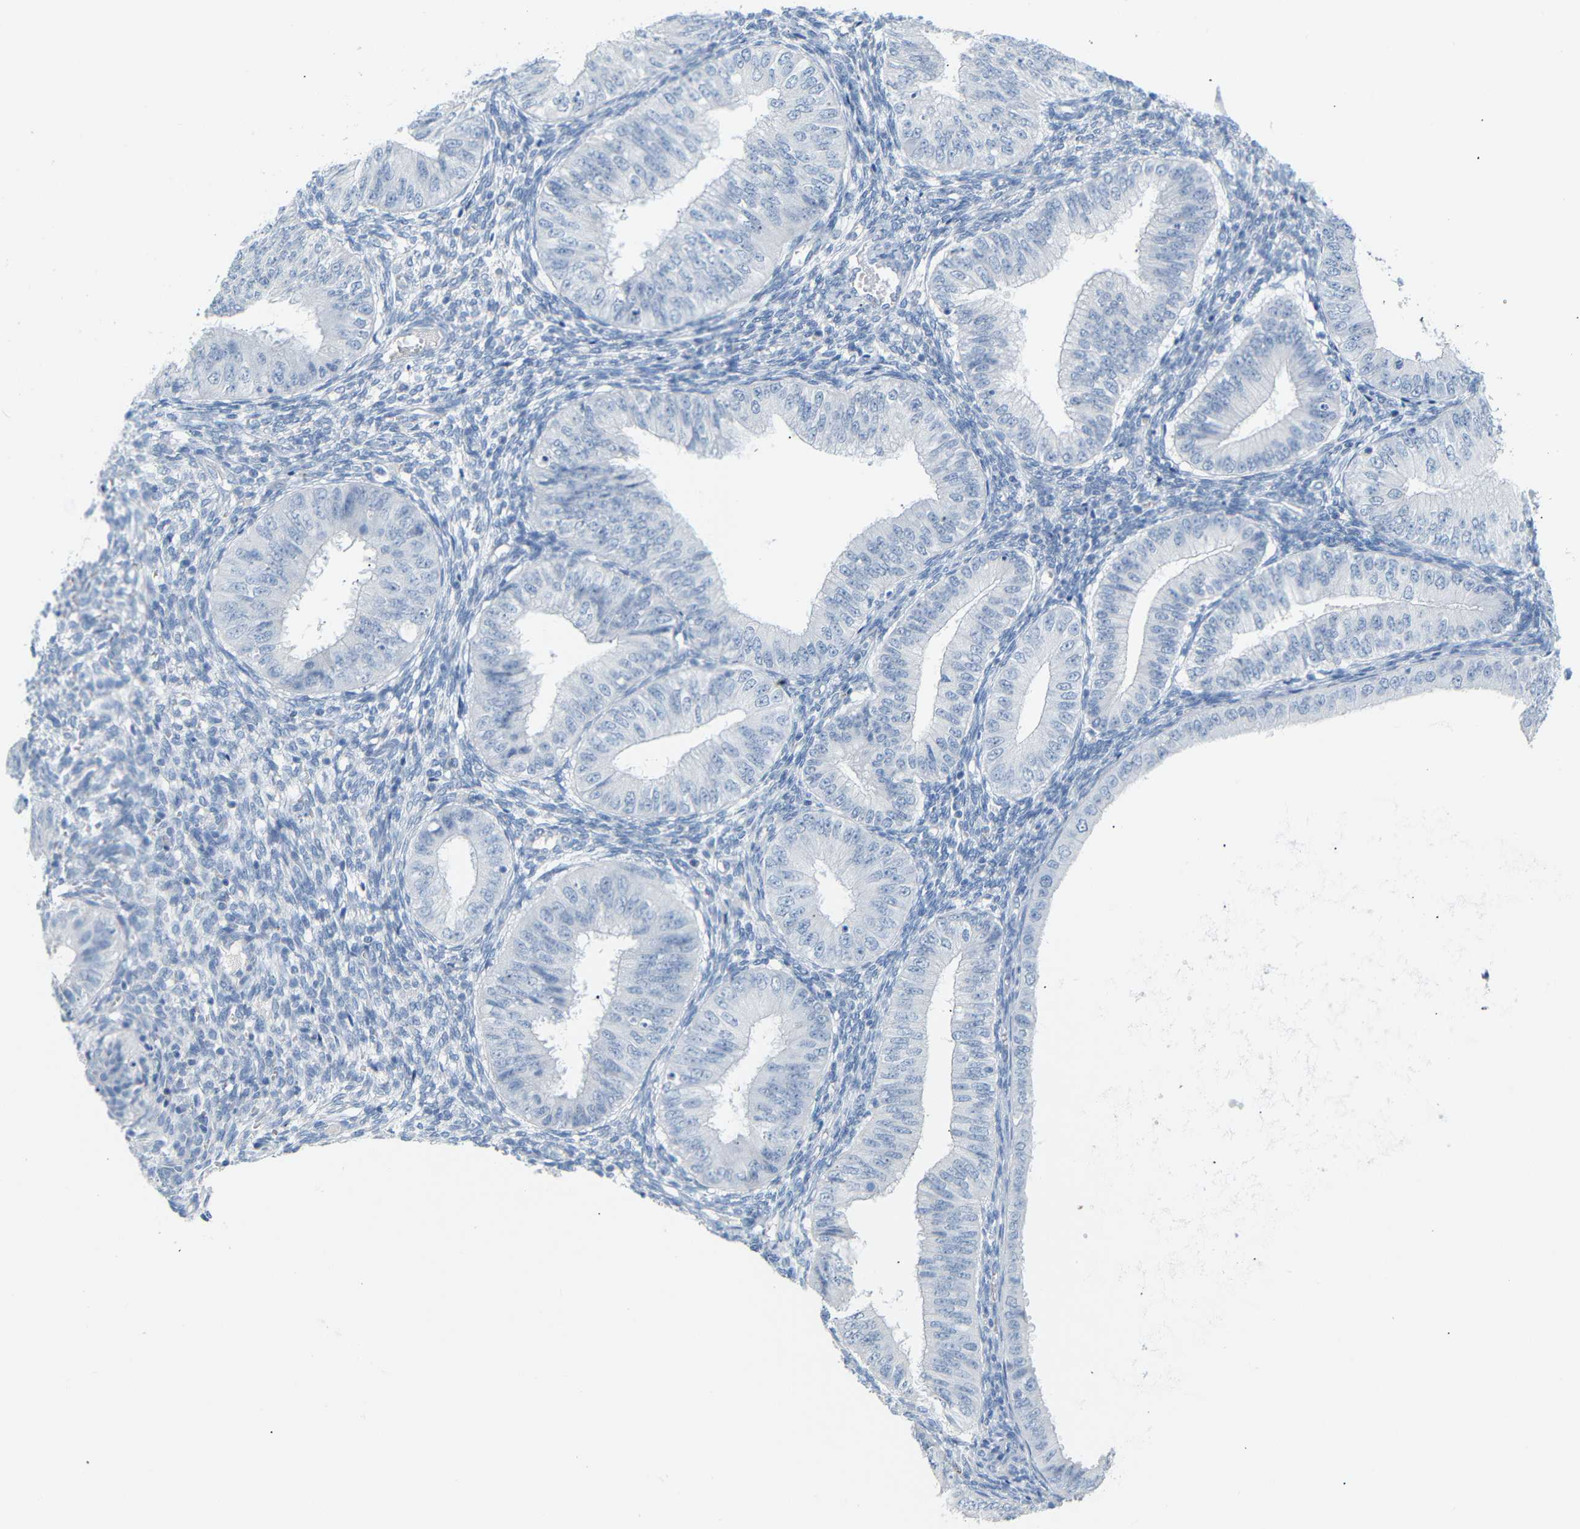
{"staining": {"intensity": "negative", "quantity": "none", "location": "none"}, "tissue": "endometrial cancer", "cell_type": "Tumor cells", "image_type": "cancer", "snomed": [{"axis": "morphology", "description": "Normal tissue, NOS"}, {"axis": "morphology", "description": "Adenocarcinoma, NOS"}, {"axis": "topography", "description": "Endometrium"}], "caption": "IHC of human adenocarcinoma (endometrial) displays no staining in tumor cells.", "gene": "OPN1SW", "patient": {"sex": "female", "age": 53}}